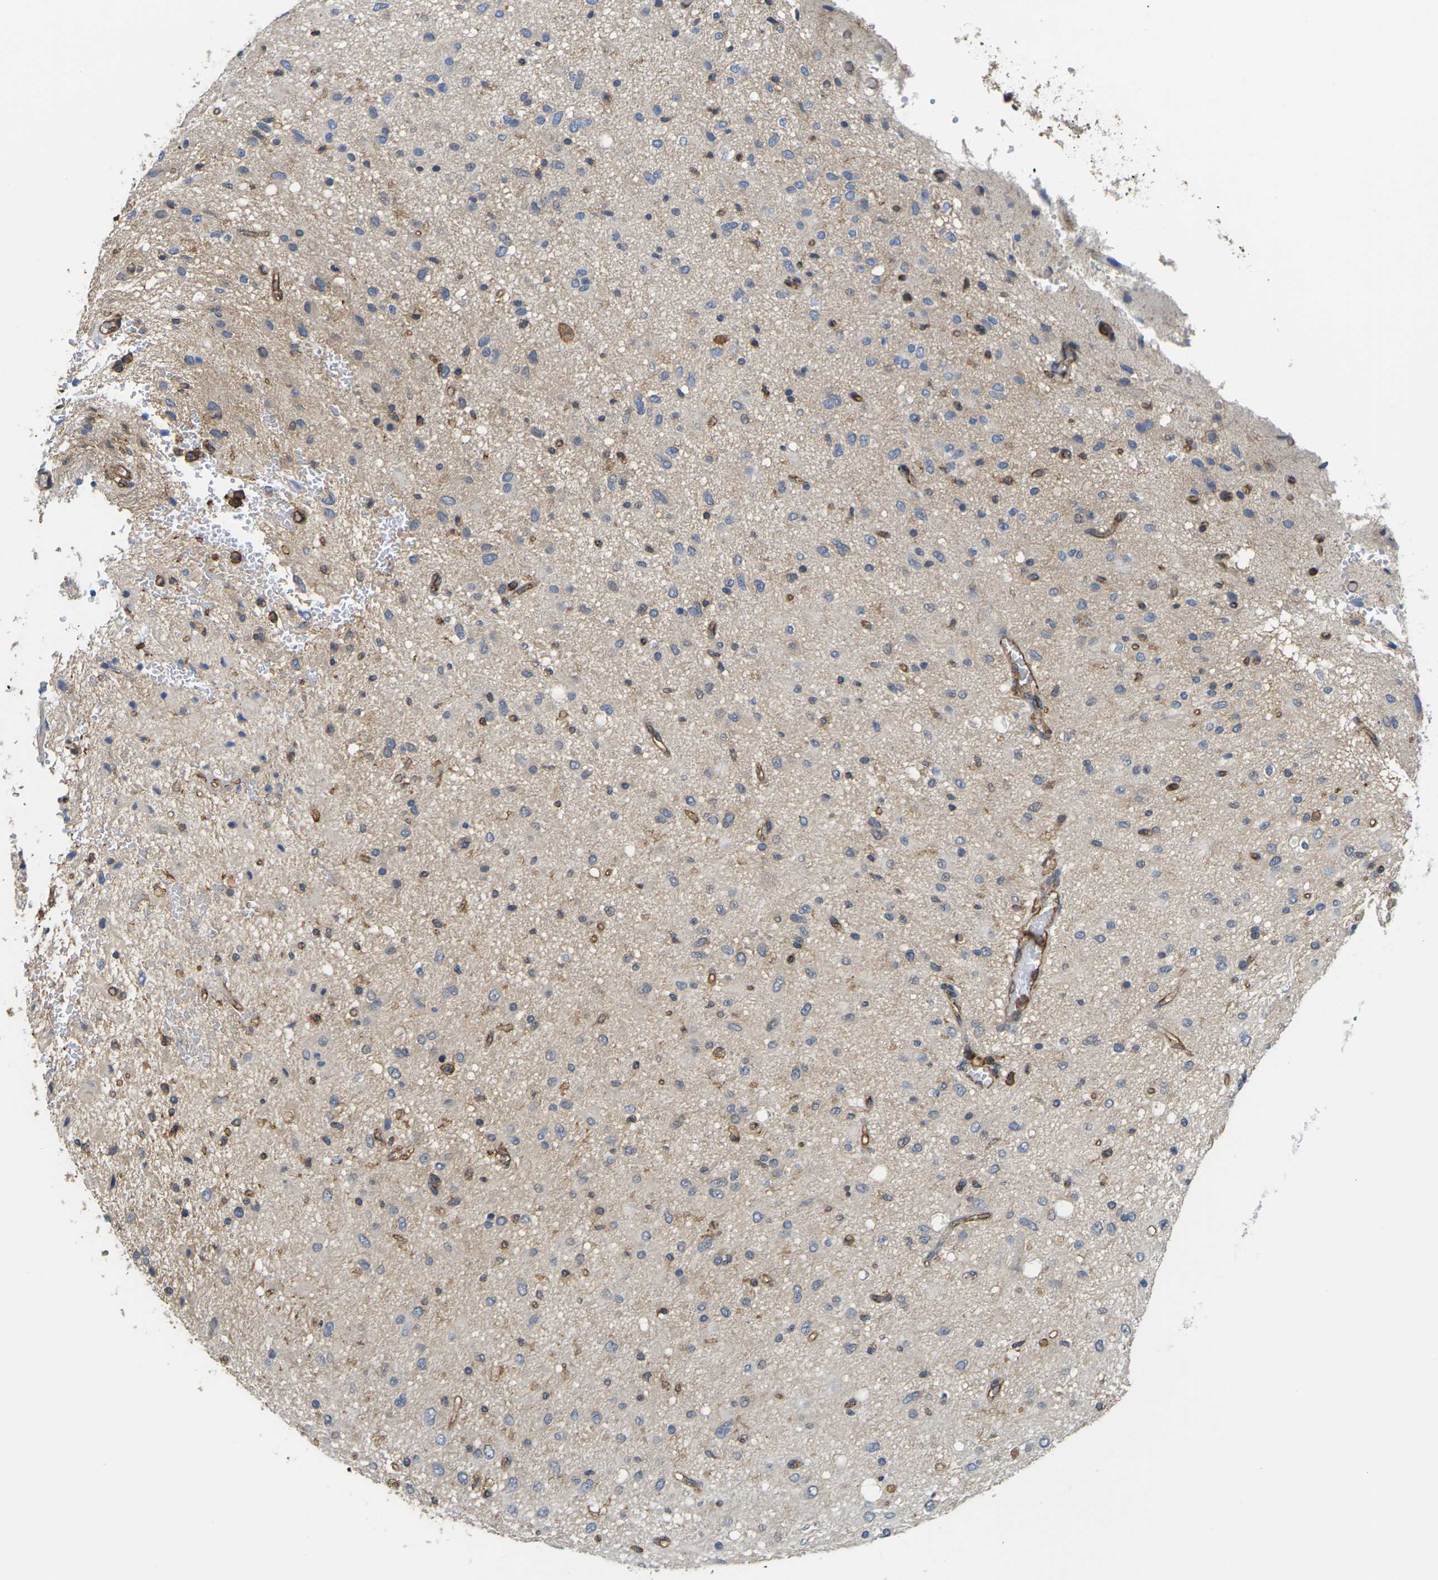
{"staining": {"intensity": "negative", "quantity": "none", "location": "none"}, "tissue": "glioma", "cell_type": "Tumor cells", "image_type": "cancer", "snomed": [{"axis": "morphology", "description": "Glioma, malignant, Low grade"}, {"axis": "topography", "description": "Brain"}], "caption": "Protein analysis of malignant glioma (low-grade) displays no significant positivity in tumor cells.", "gene": "IQGAP1", "patient": {"sex": "male", "age": 77}}